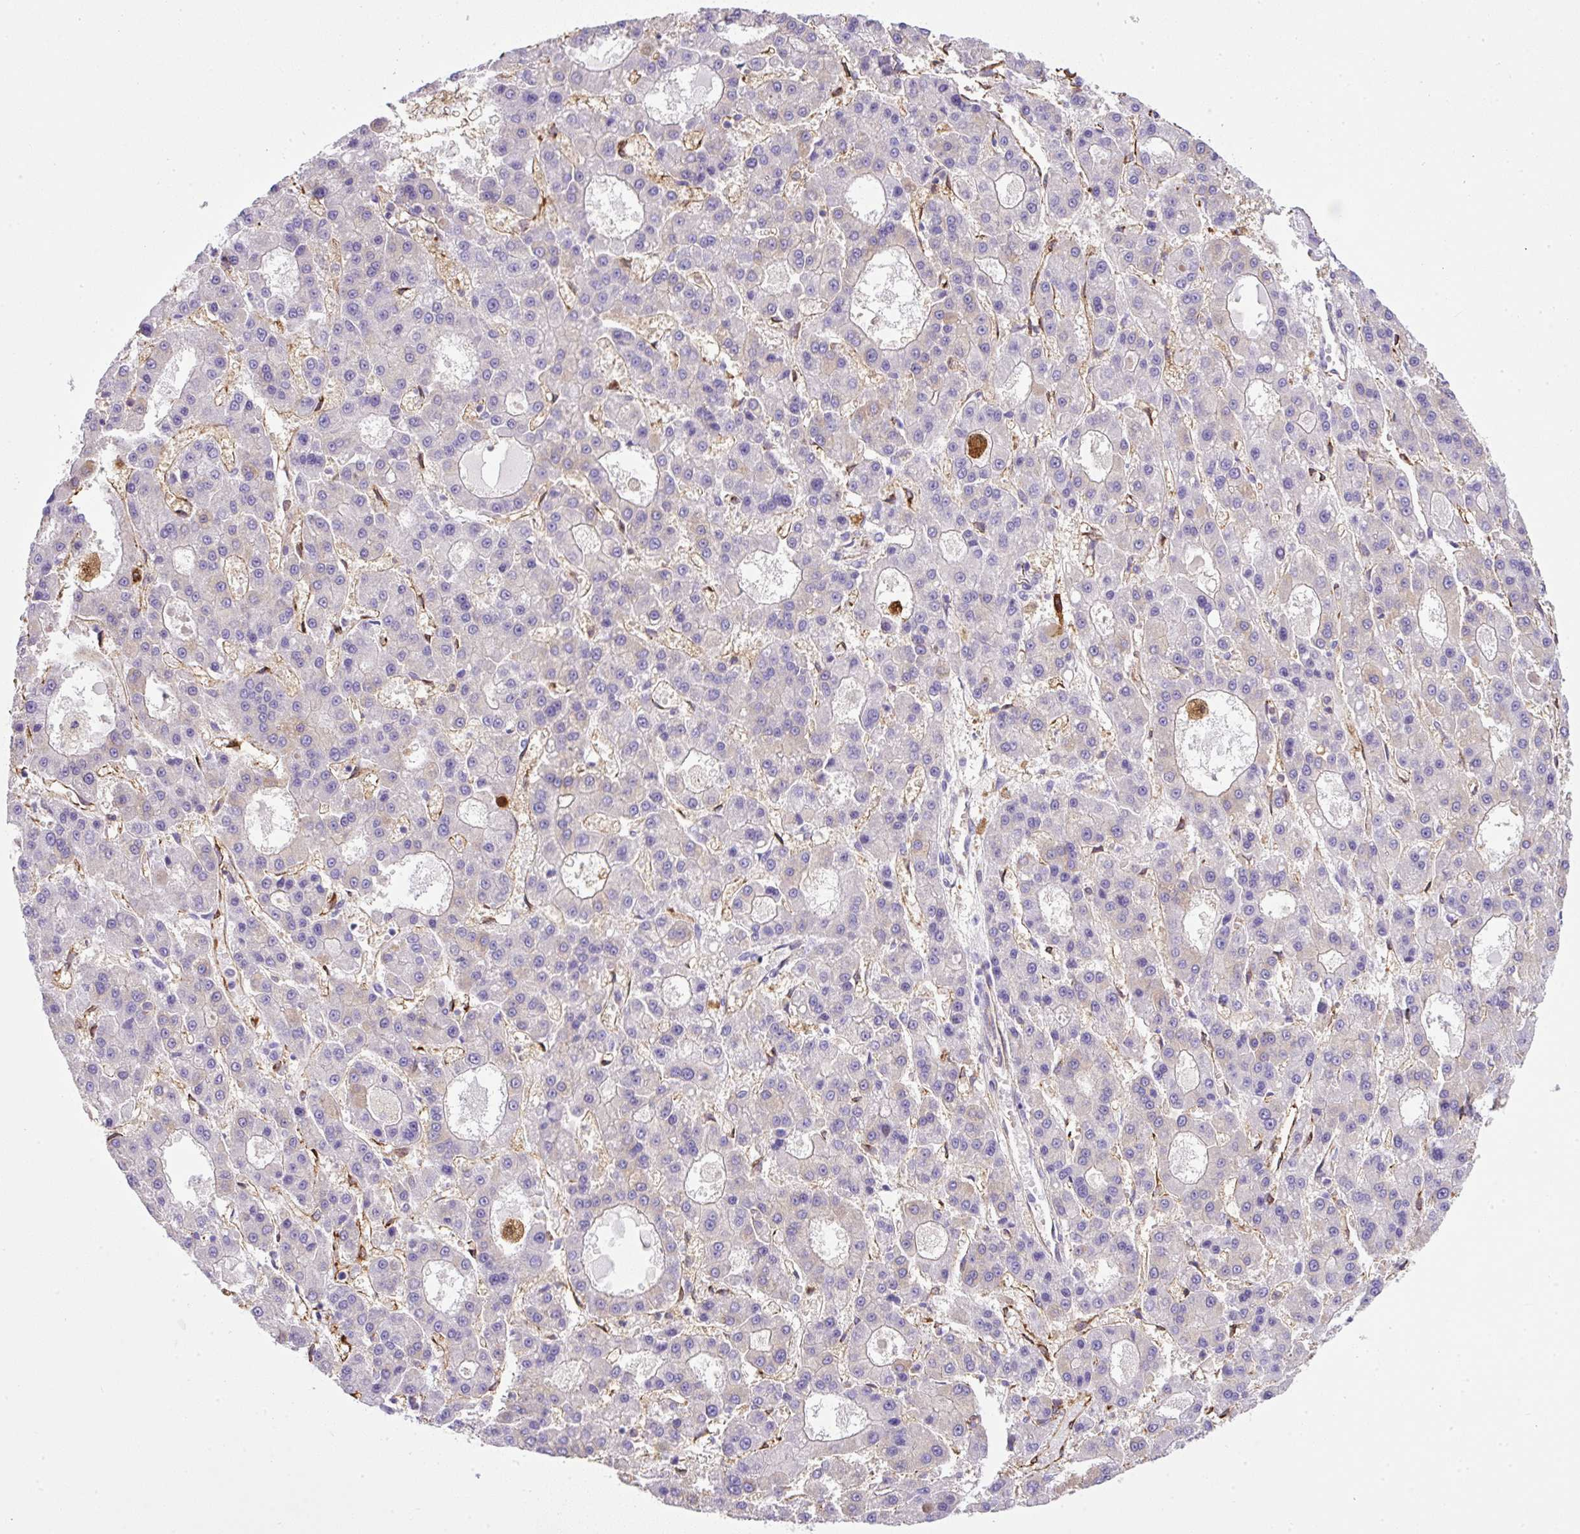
{"staining": {"intensity": "negative", "quantity": "none", "location": "none"}, "tissue": "liver cancer", "cell_type": "Tumor cells", "image_type": "cancer", "snomed": [{"axis": "morphology", "description": "Carcinoma, Hepatocellular, NOS"}, {"axis": "topography", "description": "Liver"}], "caption": "DAB immunohistochemical staining of human hepatocellular carcinoma (liver) reveals no significant staining in tumor cells.", "gene": "MAGEB5", "patient": {"sex": "male", "age": 70}}